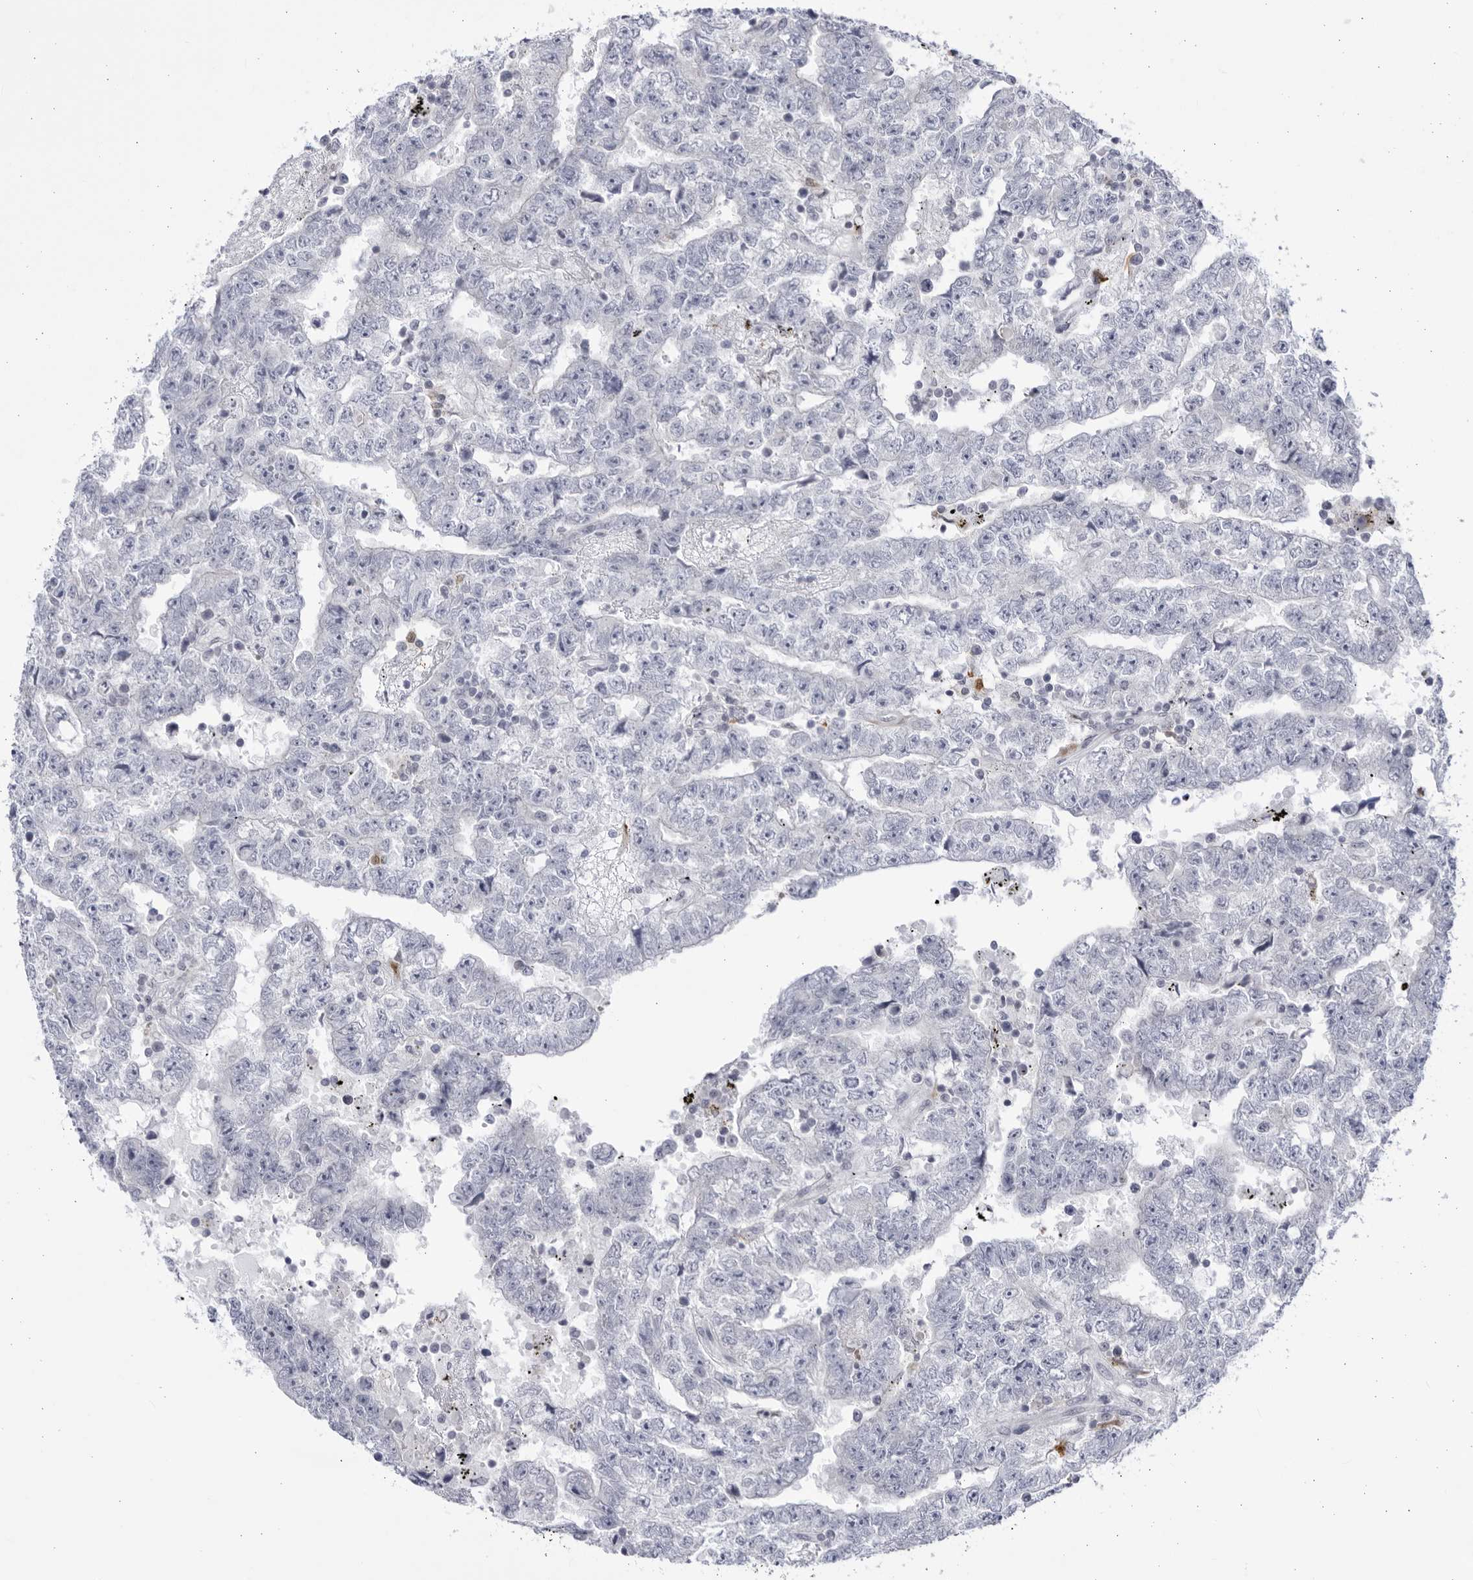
{"staining": {"intensity": "negative", "quantity": "none", "location": "none"}, "tissue": "testis cancer", "cell_type": "Tumor cells", "image_type": "cancer", "snomed": [{"axis": "morphology", "description": "Carcinoma, Embryonal, NOS"}, {"axis": "topography", "description": "Testis"}], "caption": "DAB immunohistochemical staining of testis embryonal carcinoma displays no significant positivity in tumor cells.", "gene": "CCDC181", "patient": {"sex": "male", "age": 25}}